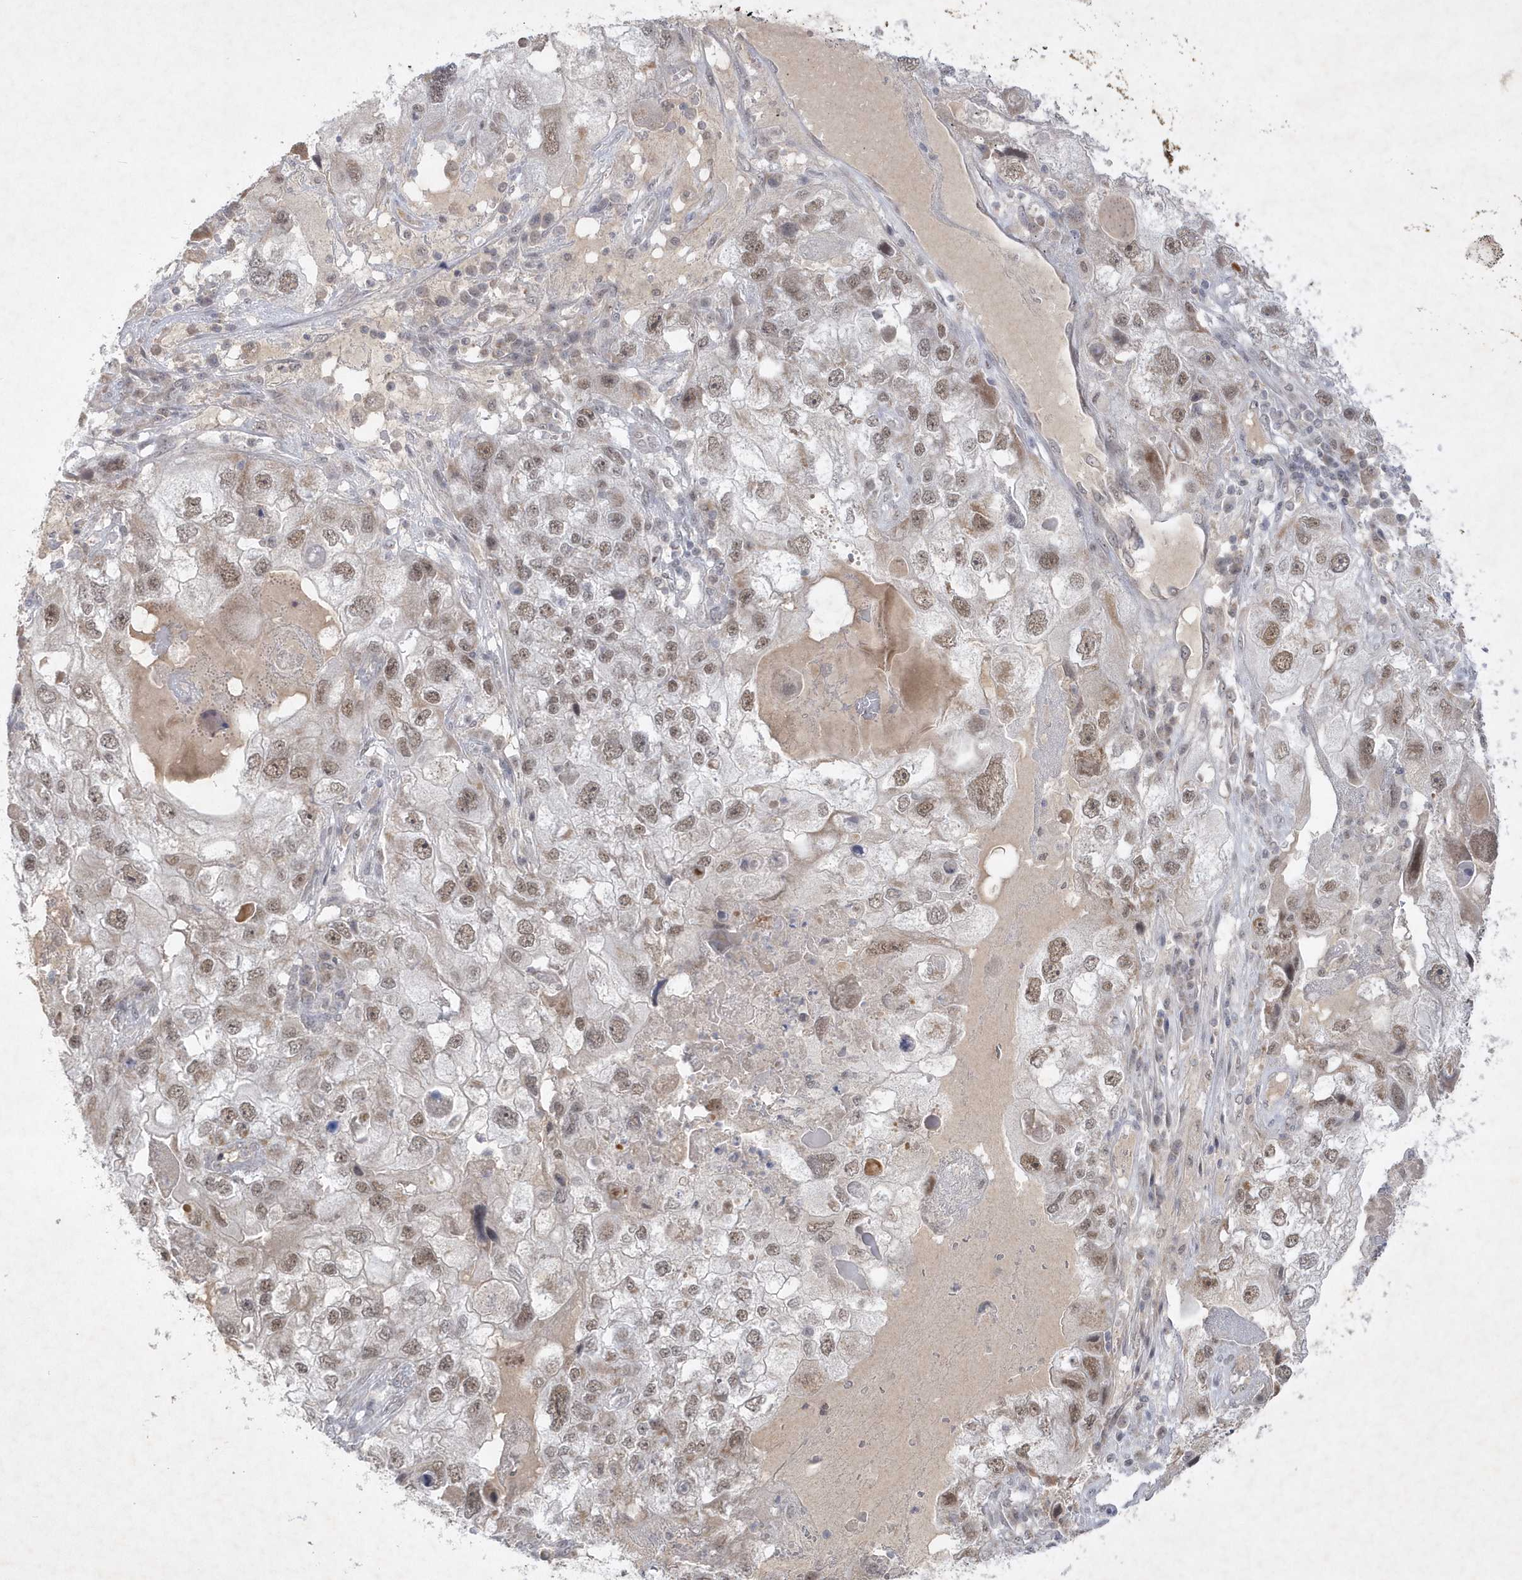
{"staining": {"intensity": "moderate", "quantity": "25%-75%", "location": "nuclear"}, "tissue": "endometrial cancer", "cell_type": "Tumor cells", "image_type": "cancer", "snomed": [{"axis": "morphology", "description": "Adenocarcinoma, NOS"}, {"axis": "topography", "description": "Endometrium"}], "caption": "Endometrial cancer (adenocarcinoma) was stained to show a protein in brown. There is medium levels of moderate nuclear positivity in about 25%-75% of tumor cells.", "gene": "CPSF3", "patient": {"sex": "female", "age": 49}}